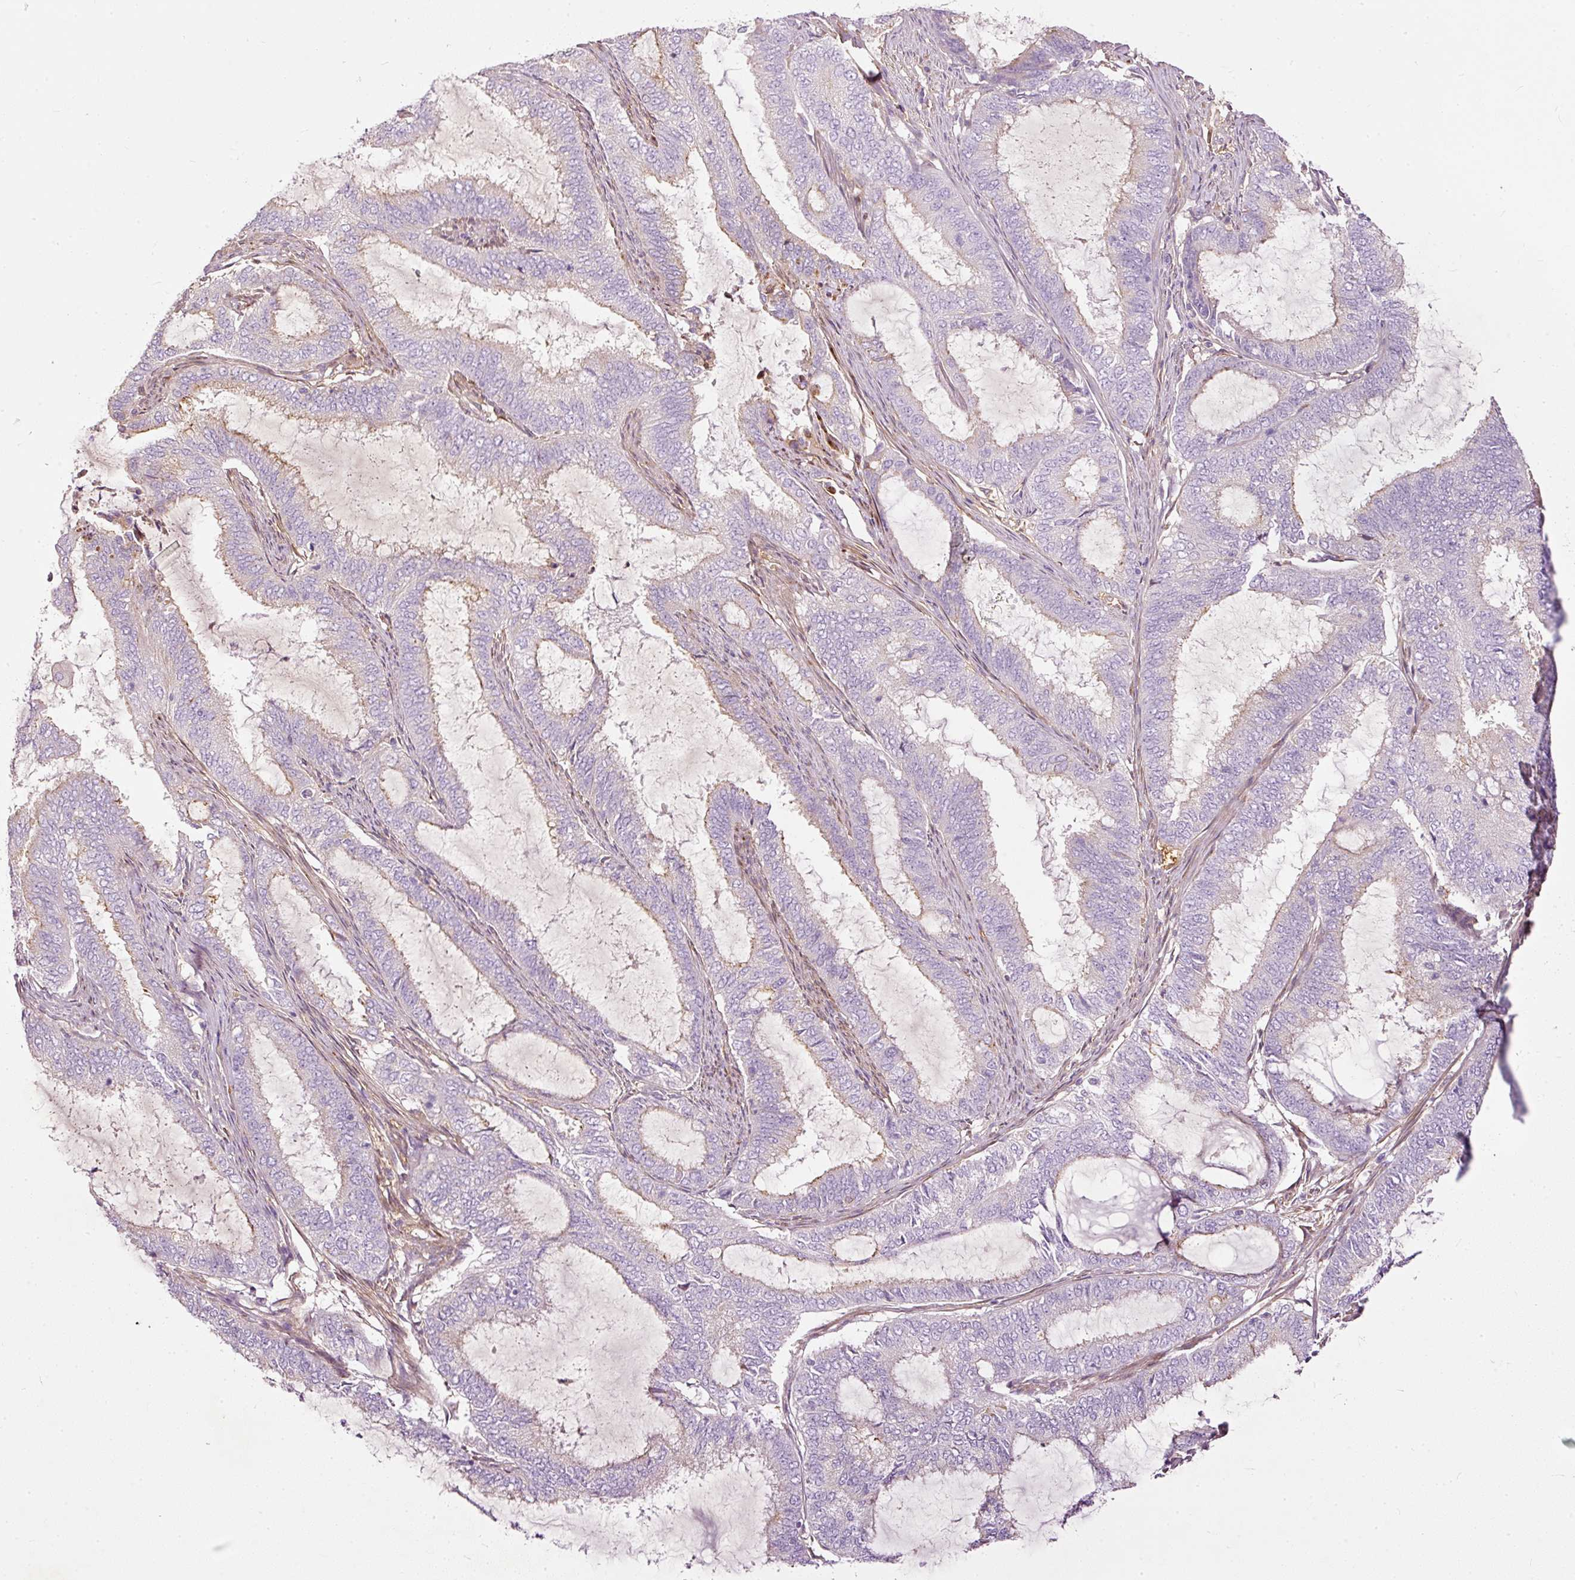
{"staining": {"intensity": "negative", "quantity": "none", "location": "none"}, "tissue": "endometrial cancer", "cell_type": "Tumor cells", "image_type": "cancer", "snomed": [{"axis": "morphology", "description": "Adenocarcinoma, NOS"}, {"axis": "topography", "description": "Endometrium"}], "caption": "An image of endometrial adenocarcinoma stained for a protein exhibits no brown staining in tumor cells. (Stains: DAB (3,3'-diaminobenzidine) IHC with hematoxylin counter stain, Microscopy: brightfield microscopy at high magnification).", "gene": "PAQR9", "patient": {"sex": "female", "age": 51}}